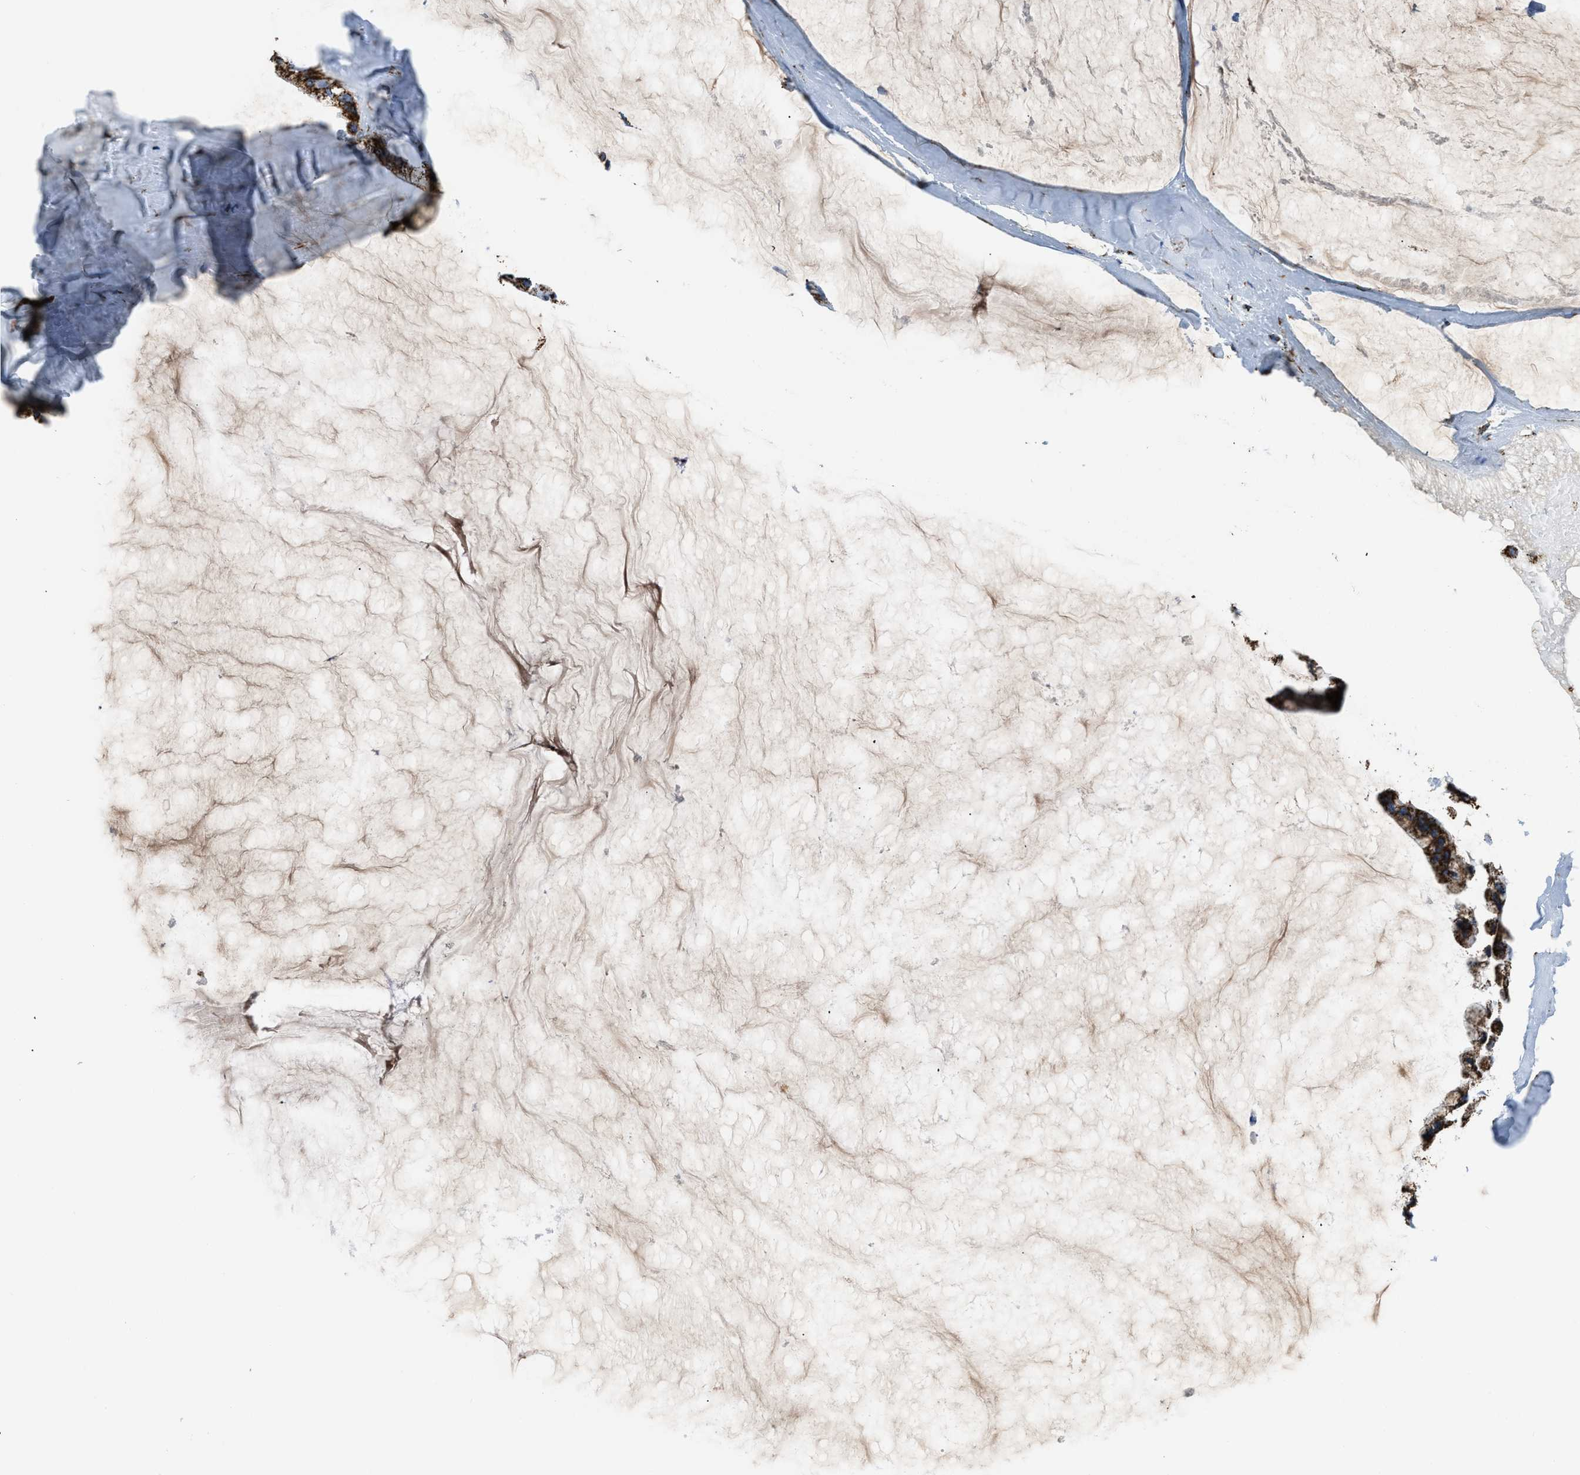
{"staining": {"intensity": "strong", "quantity": ">75%", "location": "cytoplasmic/membranous"}, "tissue": "ovarian cancer", "cell_type": "Tumor cells", "image_type": "cancer", "snomed": [{"axis": "morphology", "description": "Cystadenocarcinoma, mucinous, NOS"}, {"axis": "topography", "description": "Ovary"}], "caption": "Protein positivity by immunohistochemistry shows strong cytoplasmic/membranous positivity in about >75% of tumor cells in mucinous cystadenocarcinoma (ovarian). (brown staining indicates protein expression, while blue staining denotes nuclei).", "gene": "ETFB", "patient": {"sex": "female", "age": 39}}